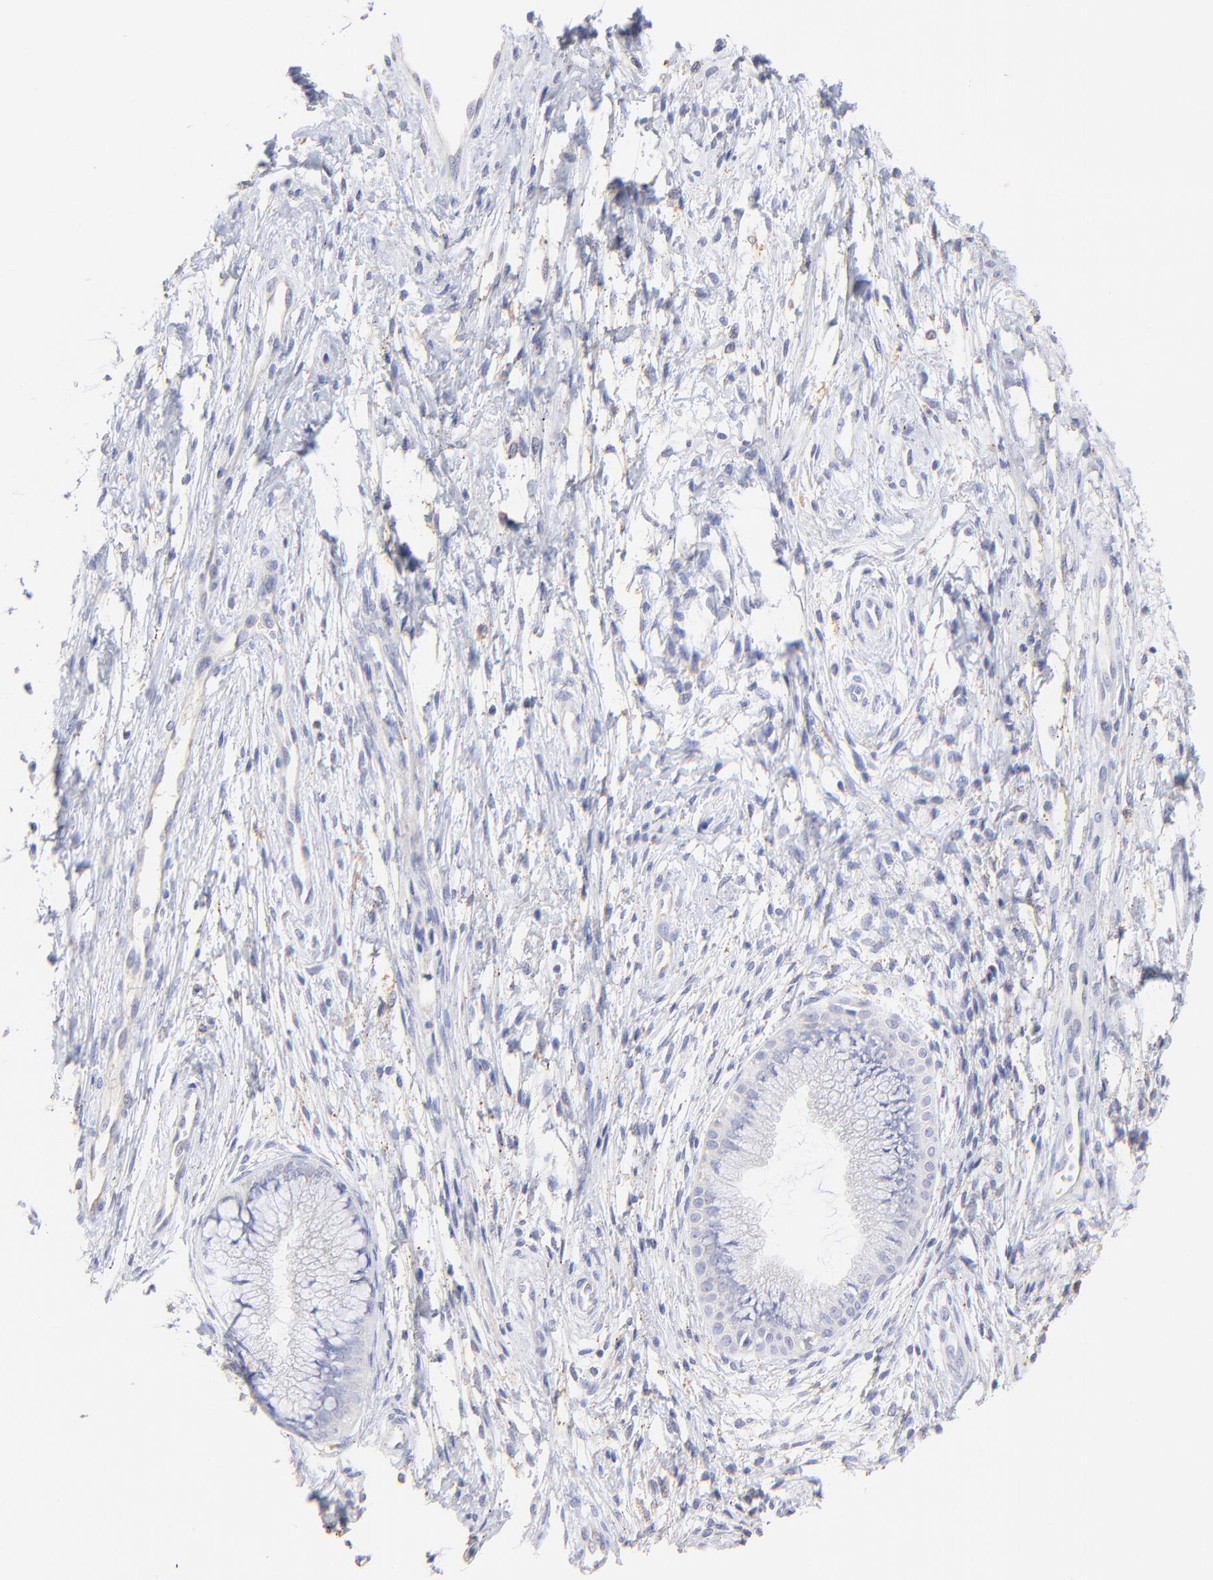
{"staining": {"intensity": "negative", "quantity": "none", "location": "none"}, "tissue": "cervix", "cell_type": "Glandular cells", "image_type": "normal", "snomed": [{"axis": "morphology", "description": "Normal tissue, NOS"}, {"axis": "topography", "description": "Cervix"}], "caption": "Immunohistochemistry (IHC) of unremarkable cervix shows no staining in glandular cells.", "gene": "LHFPL1", "patient": {"sex": "female", "age": 39}}